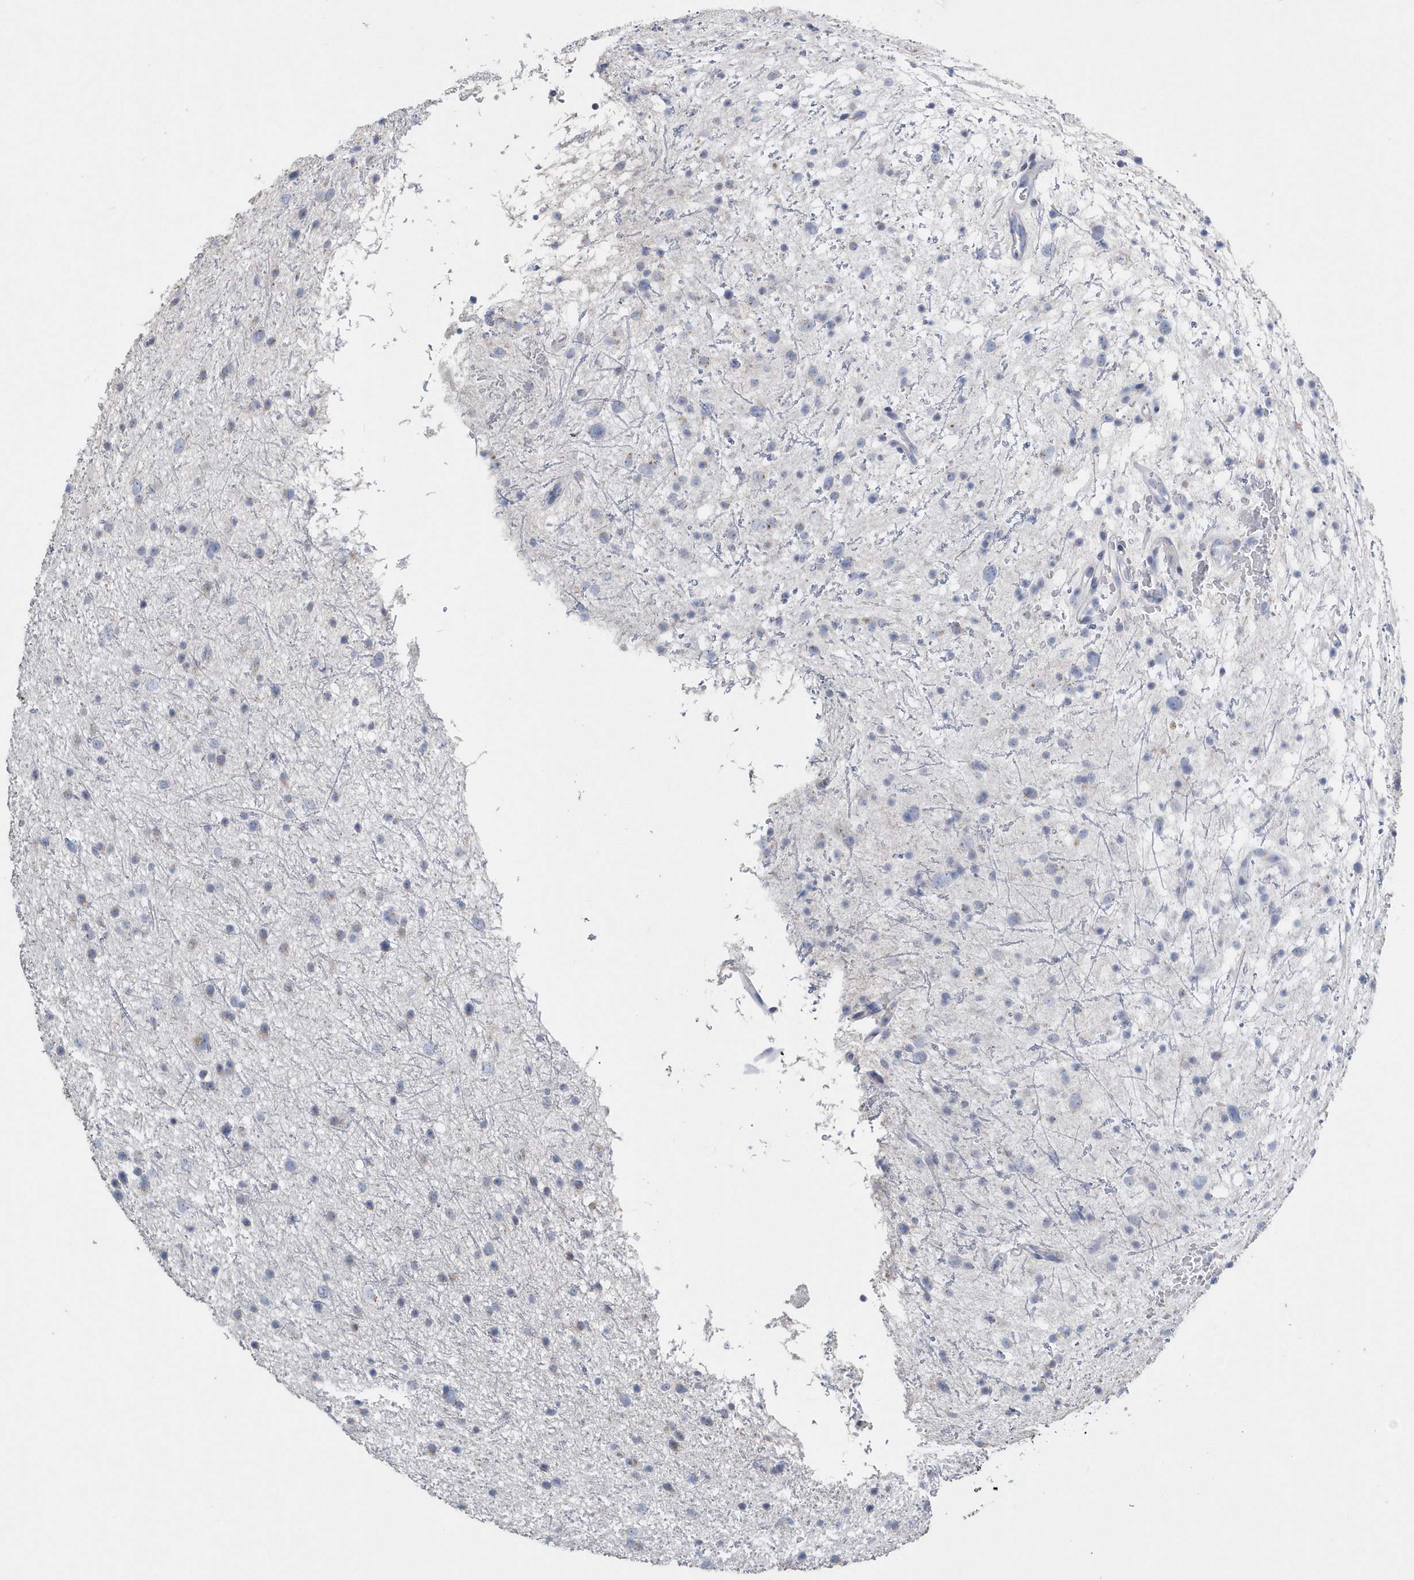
{"staining": {"intensity": "negative", "quantity": "none", "location": "none"}, "tissue": "glioma", "cell_type": "Tumor cells", "image_type": "cancer", "snomed": [{"axis": "morphology", "description": "Glioma, malignant, Low grade"}, {"axis": "topography", "description": "Cerebral cortex"}], "caption": "IHC of human malignant glioma (low-grade) reveals no positivity in tumor cells.", "gene": "SPATA18", "patient": {"sex": "female", "age": 39}}